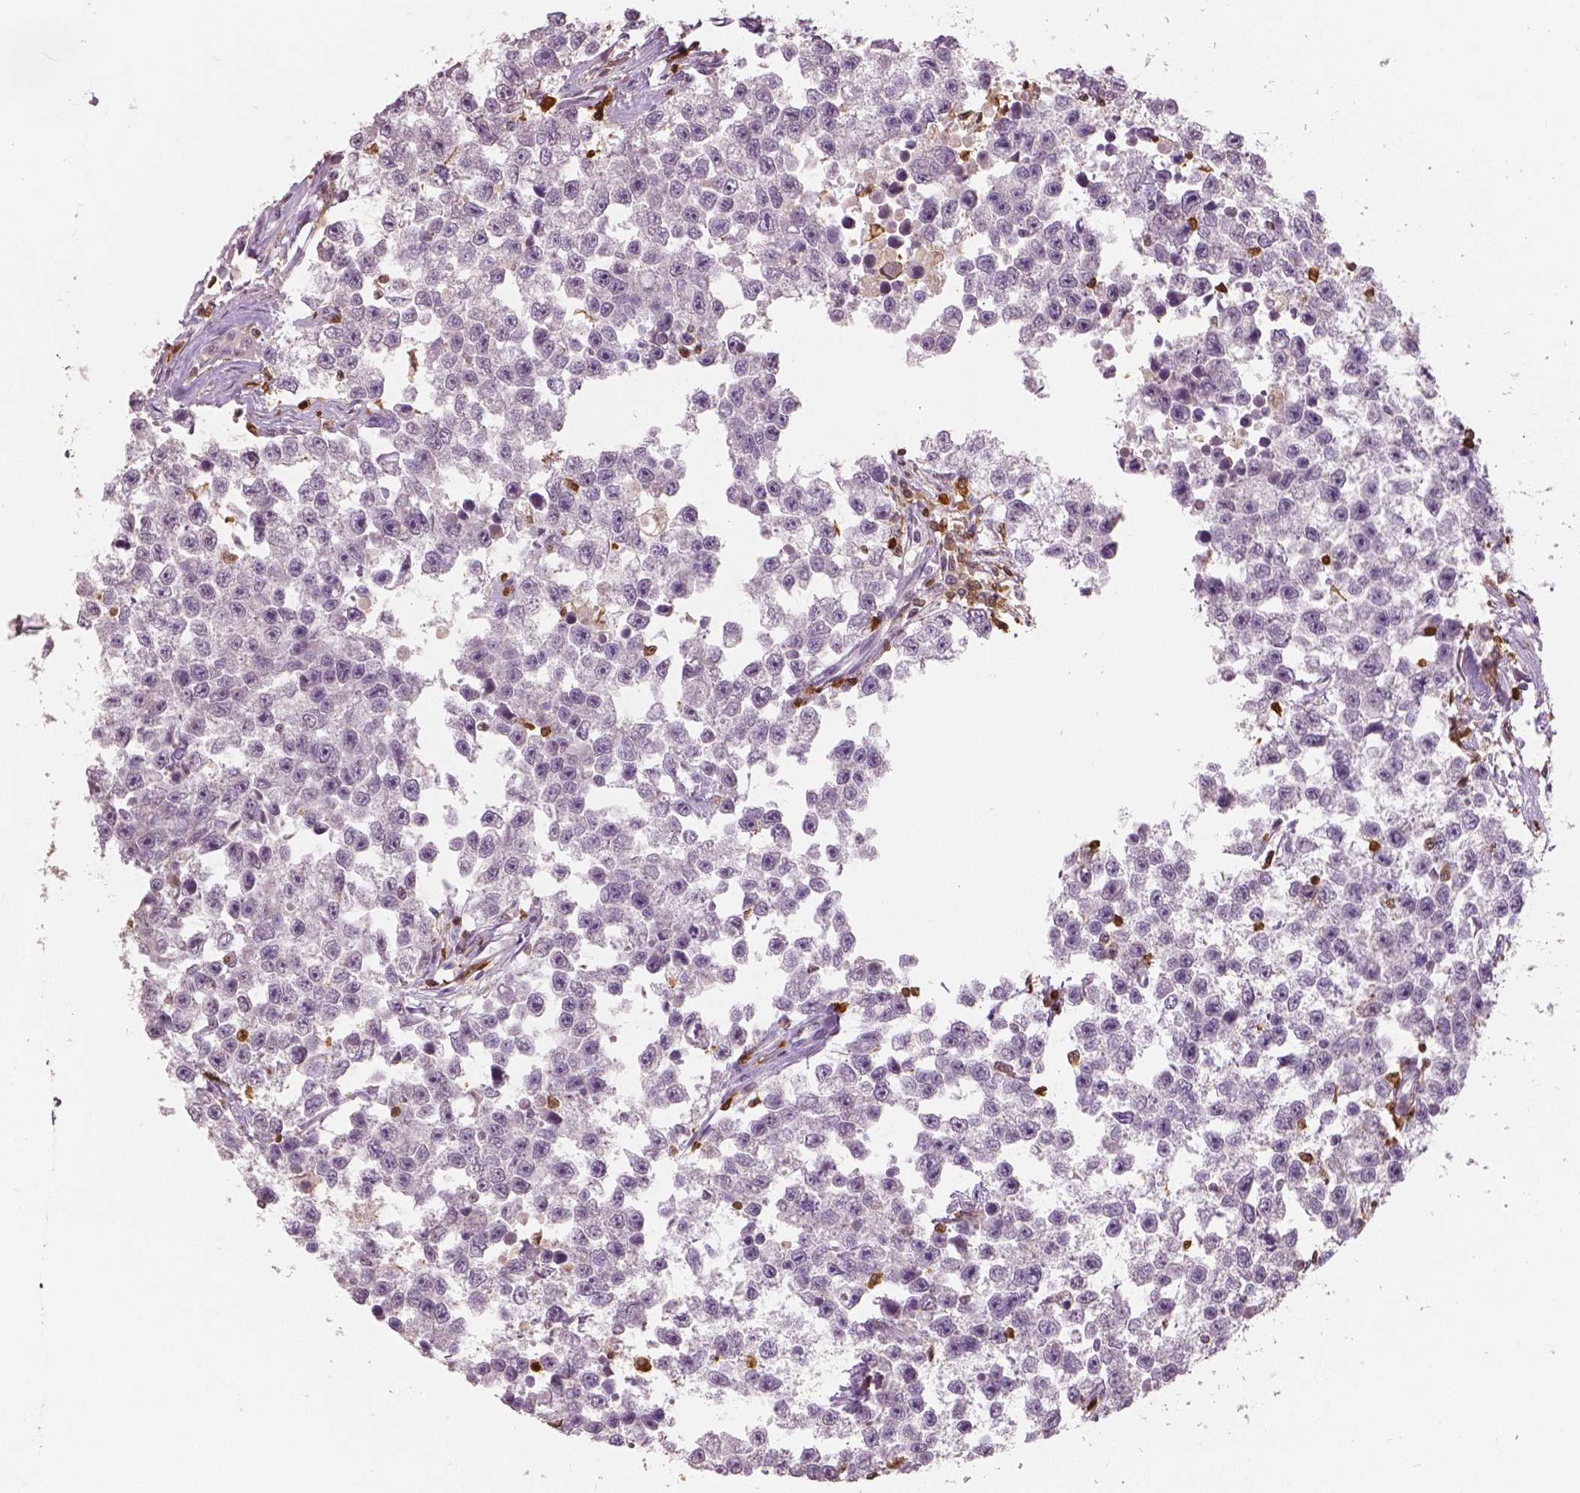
{"staining": {"intensity": "negative", "quantity": "none", "location": "none"}, "tissue": "testis cancer", "cell_type": "Tumor cells", "image_type": "cancer", "snomed": [{"axis": "morphology", "description": "Seminoma, NOS"}, {"axis": "topography", "description": "Testis"}], "caption": "Seminoma (testis) was stained to show a protein in brown. There is no significant staining in tumor cells.", "gene": "S100A4", "patient": {"sex": "male", "age": 26}}